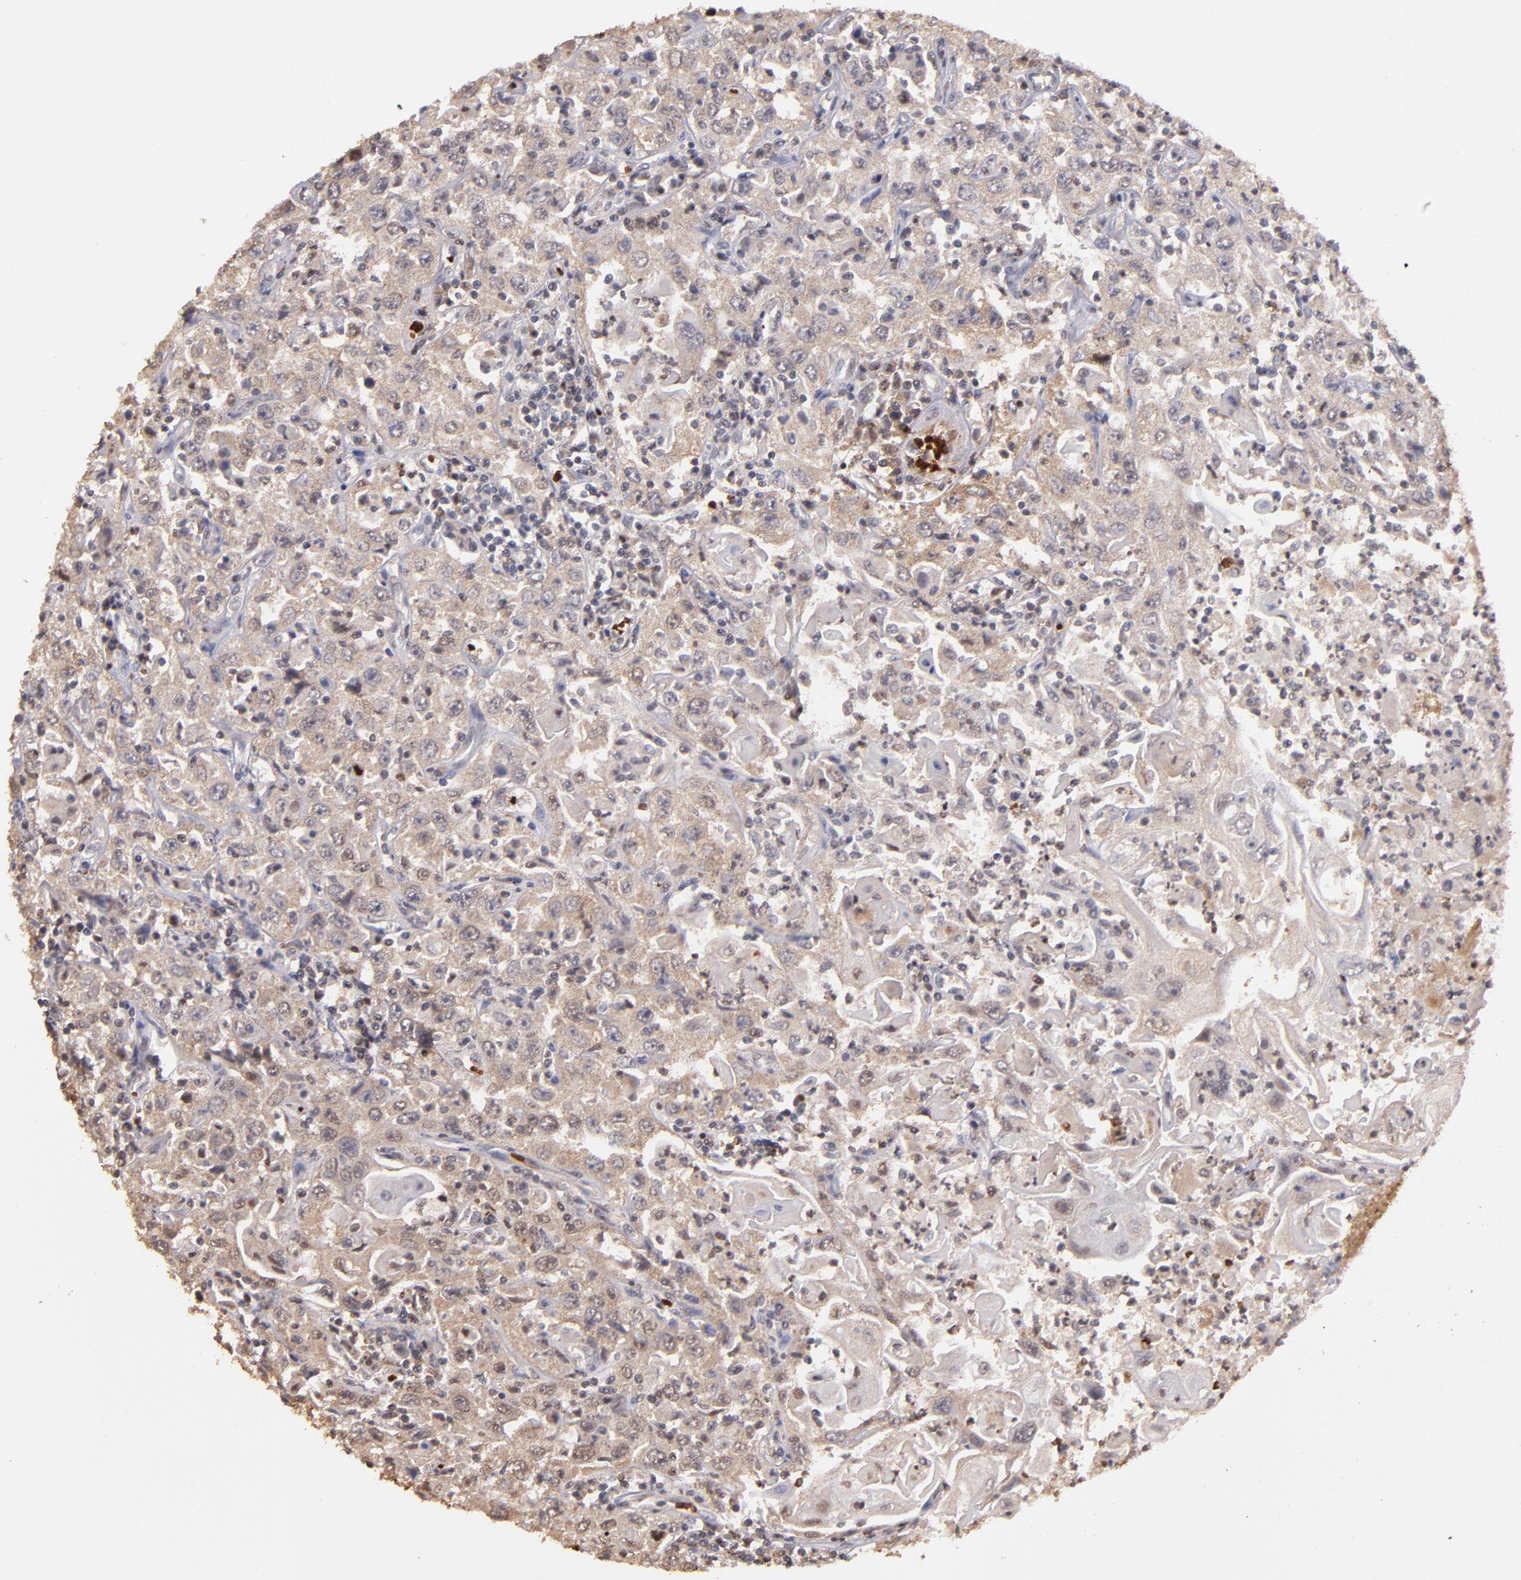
{"staining": {"intensity": "weak", "quantity": ">75%", "location": "cytoplasmic/membranous"}, "tissue": "head and neck cancer", "cell_type": "Tumor cells", "image_type": "cancer", "snomed": [{"axis": "morphology", "description": "Squamous cell carcinoma, NOS"}, {"axis": "topography", "description": "Oral tissue"}, {"axis": "topography", "description": "Head-Neck"}], "caption": "DAB immunohistochemical staining of human head and neck cancer (squamous cell carcinoma) demonstrates weak cytoplasmic/membranous protein expression in approximately >75% of tumor cells.", "gene": "SERPINC1", "patient": {"sex": "female", "age": 76}}